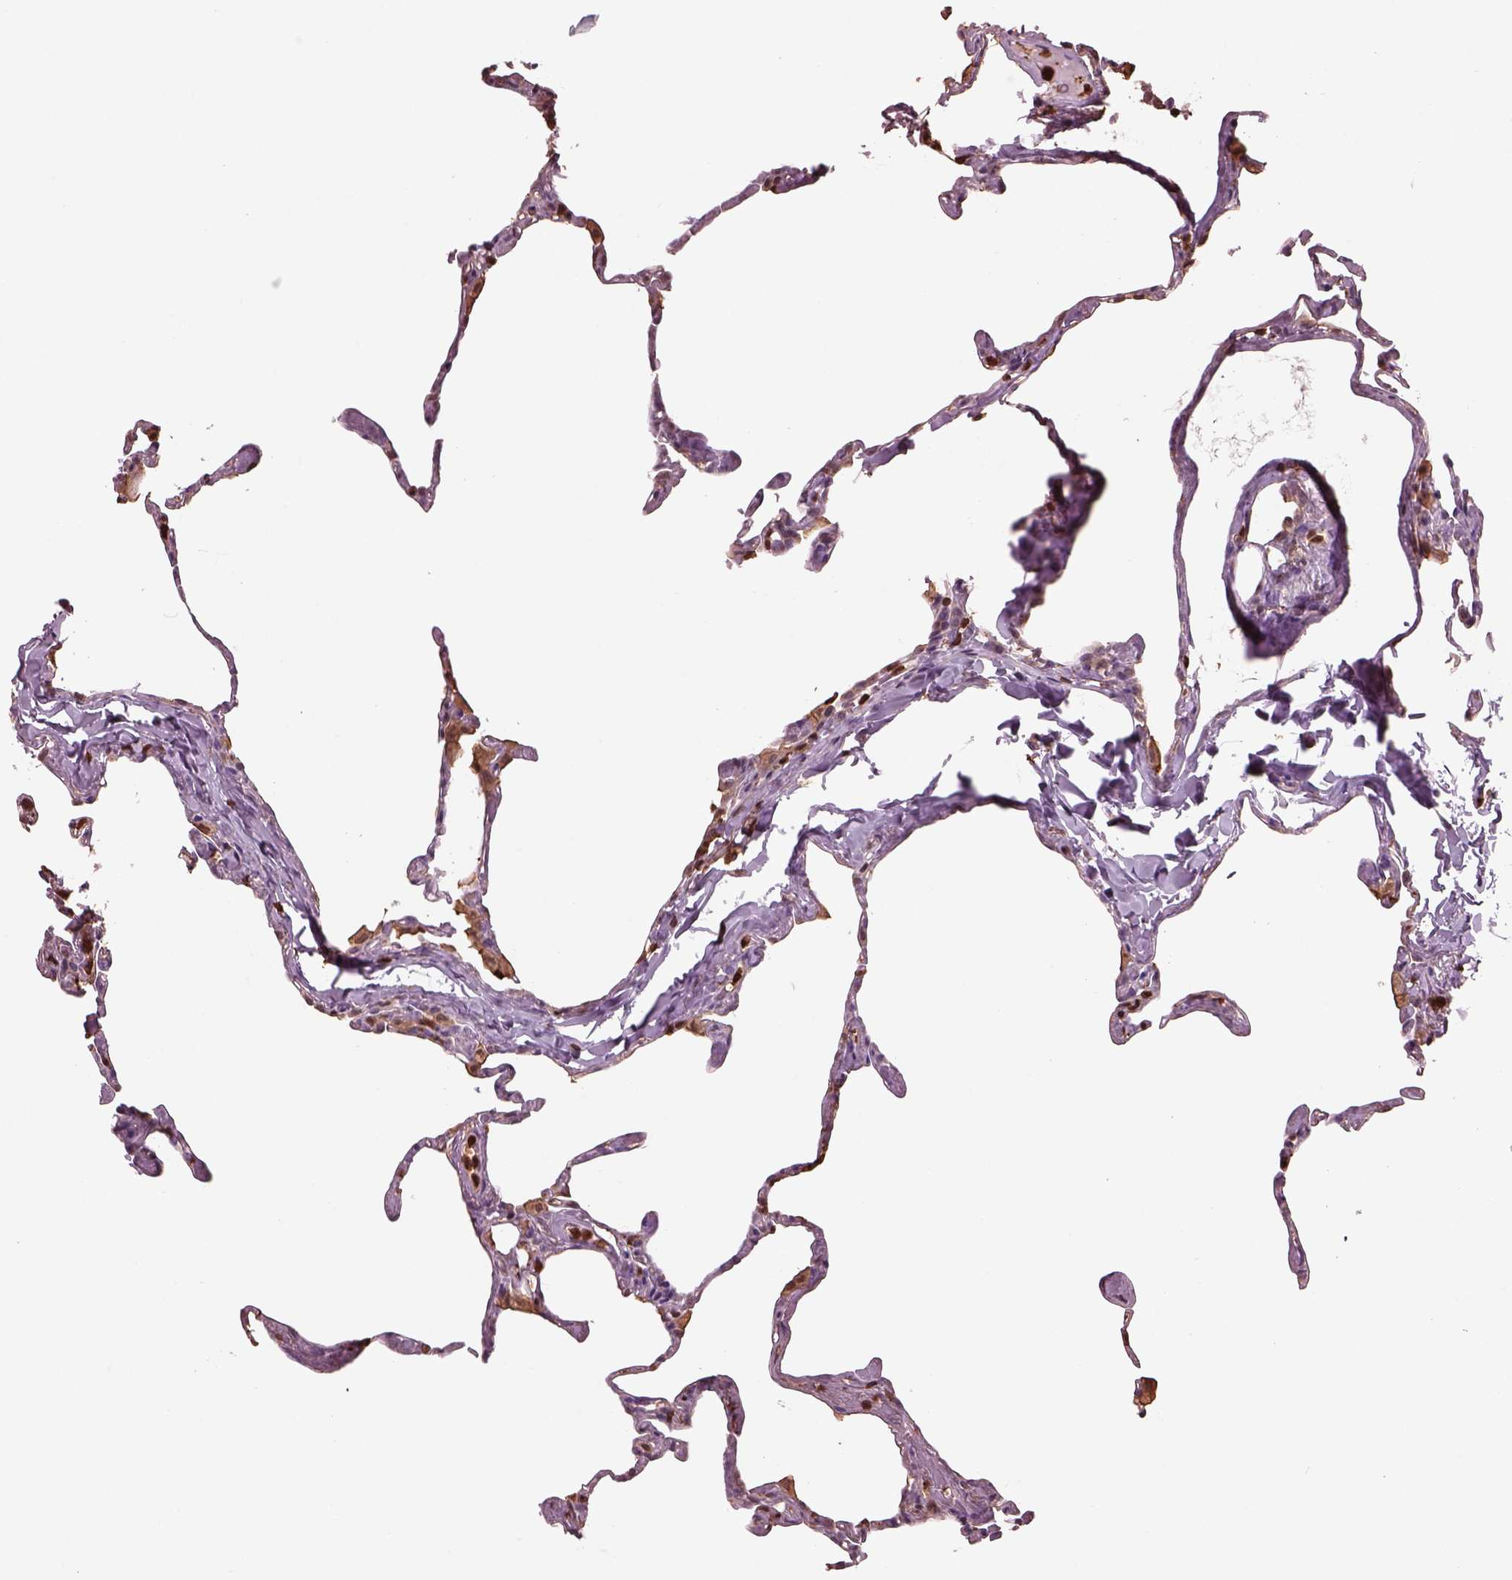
{"staining": {"intensity": "negative", "quantity": "none", "location": "none"}, "tissue": "lung", "cell_type": "Alveolar cells", "image_type": "normal", "snomed": [{"axis": "morphology", "description": "Normal tissue, NOS"}, {"axis": "topography", "description": "Lung"}], "caption": "This is an immunohistochemistry (IHC) photomicrograph of benign human lung. There is no positivity in alveolar cells.", "gene": "IL31RA", "patient": {"sex": "male", "age": 65}}